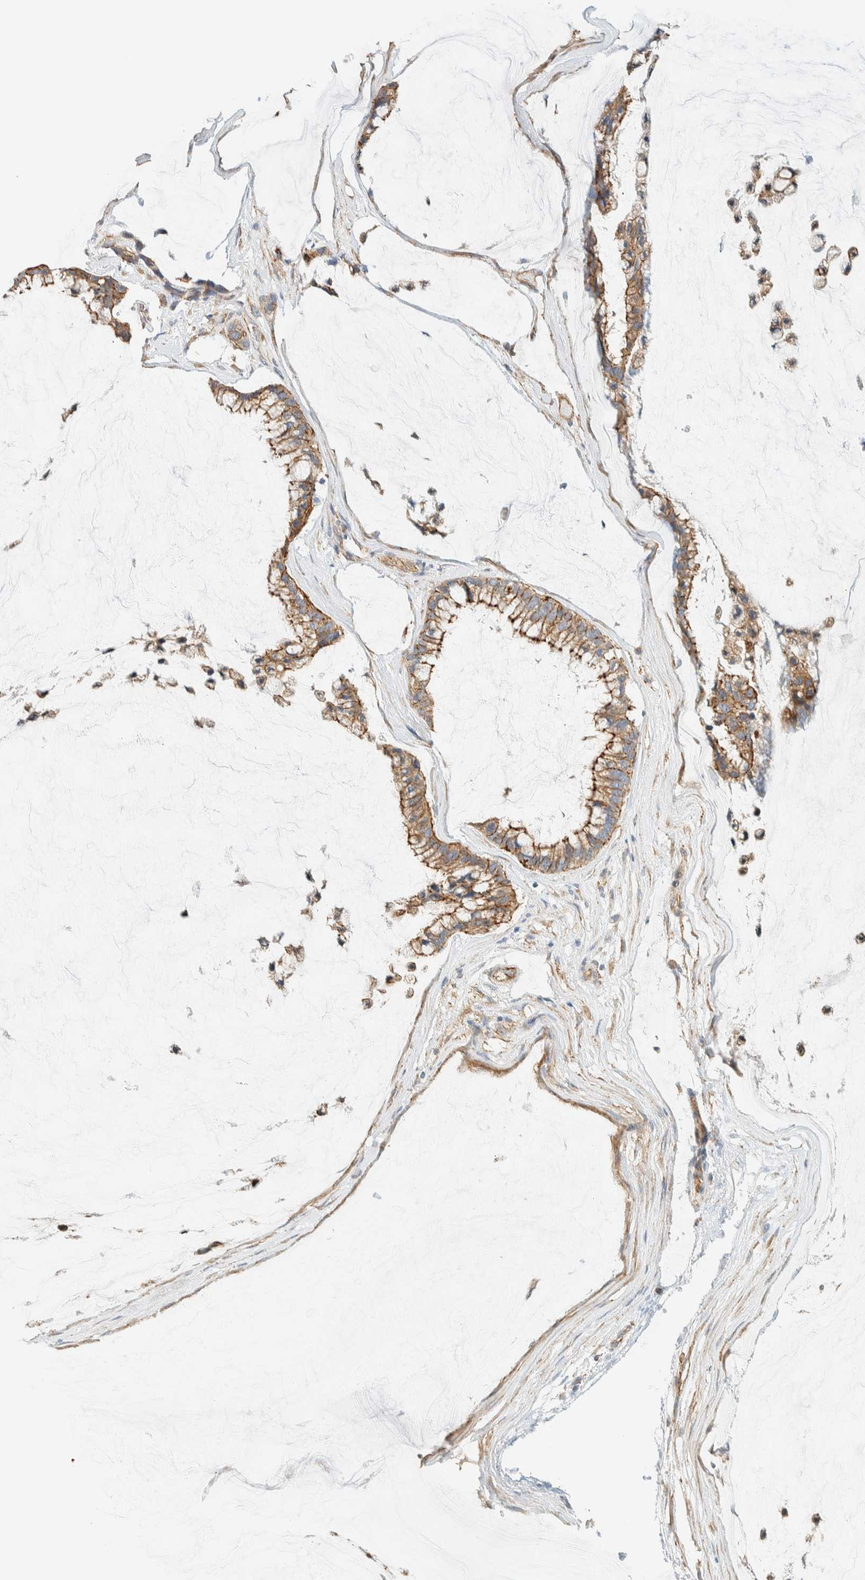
{"staining": {"intensity": "moderate", "quantity": ">75%", "location": "cytoplasmic/membranous"}, "tissue": "ovarian cancer", "cell_type": "Tumor cells", "image_type": "cancer", "snomed": [{"axis": "morphology", "description": "Cystadenocarcinoma, mucinous, NOS"}, {"axis": "topography", "description": "Ovary"}], "caption": "This histopathology image reveals ovarian mucinous cystadenocarcinoma stained with immunohistochemistry to label a protein in brown. The cytoplasmic/membranous of tumor cells show moderate positivity for the protein. Nuclei are counter-stained blue.", "gene": "LIMA1", "patient": {"sex": "female", "age": 39}}